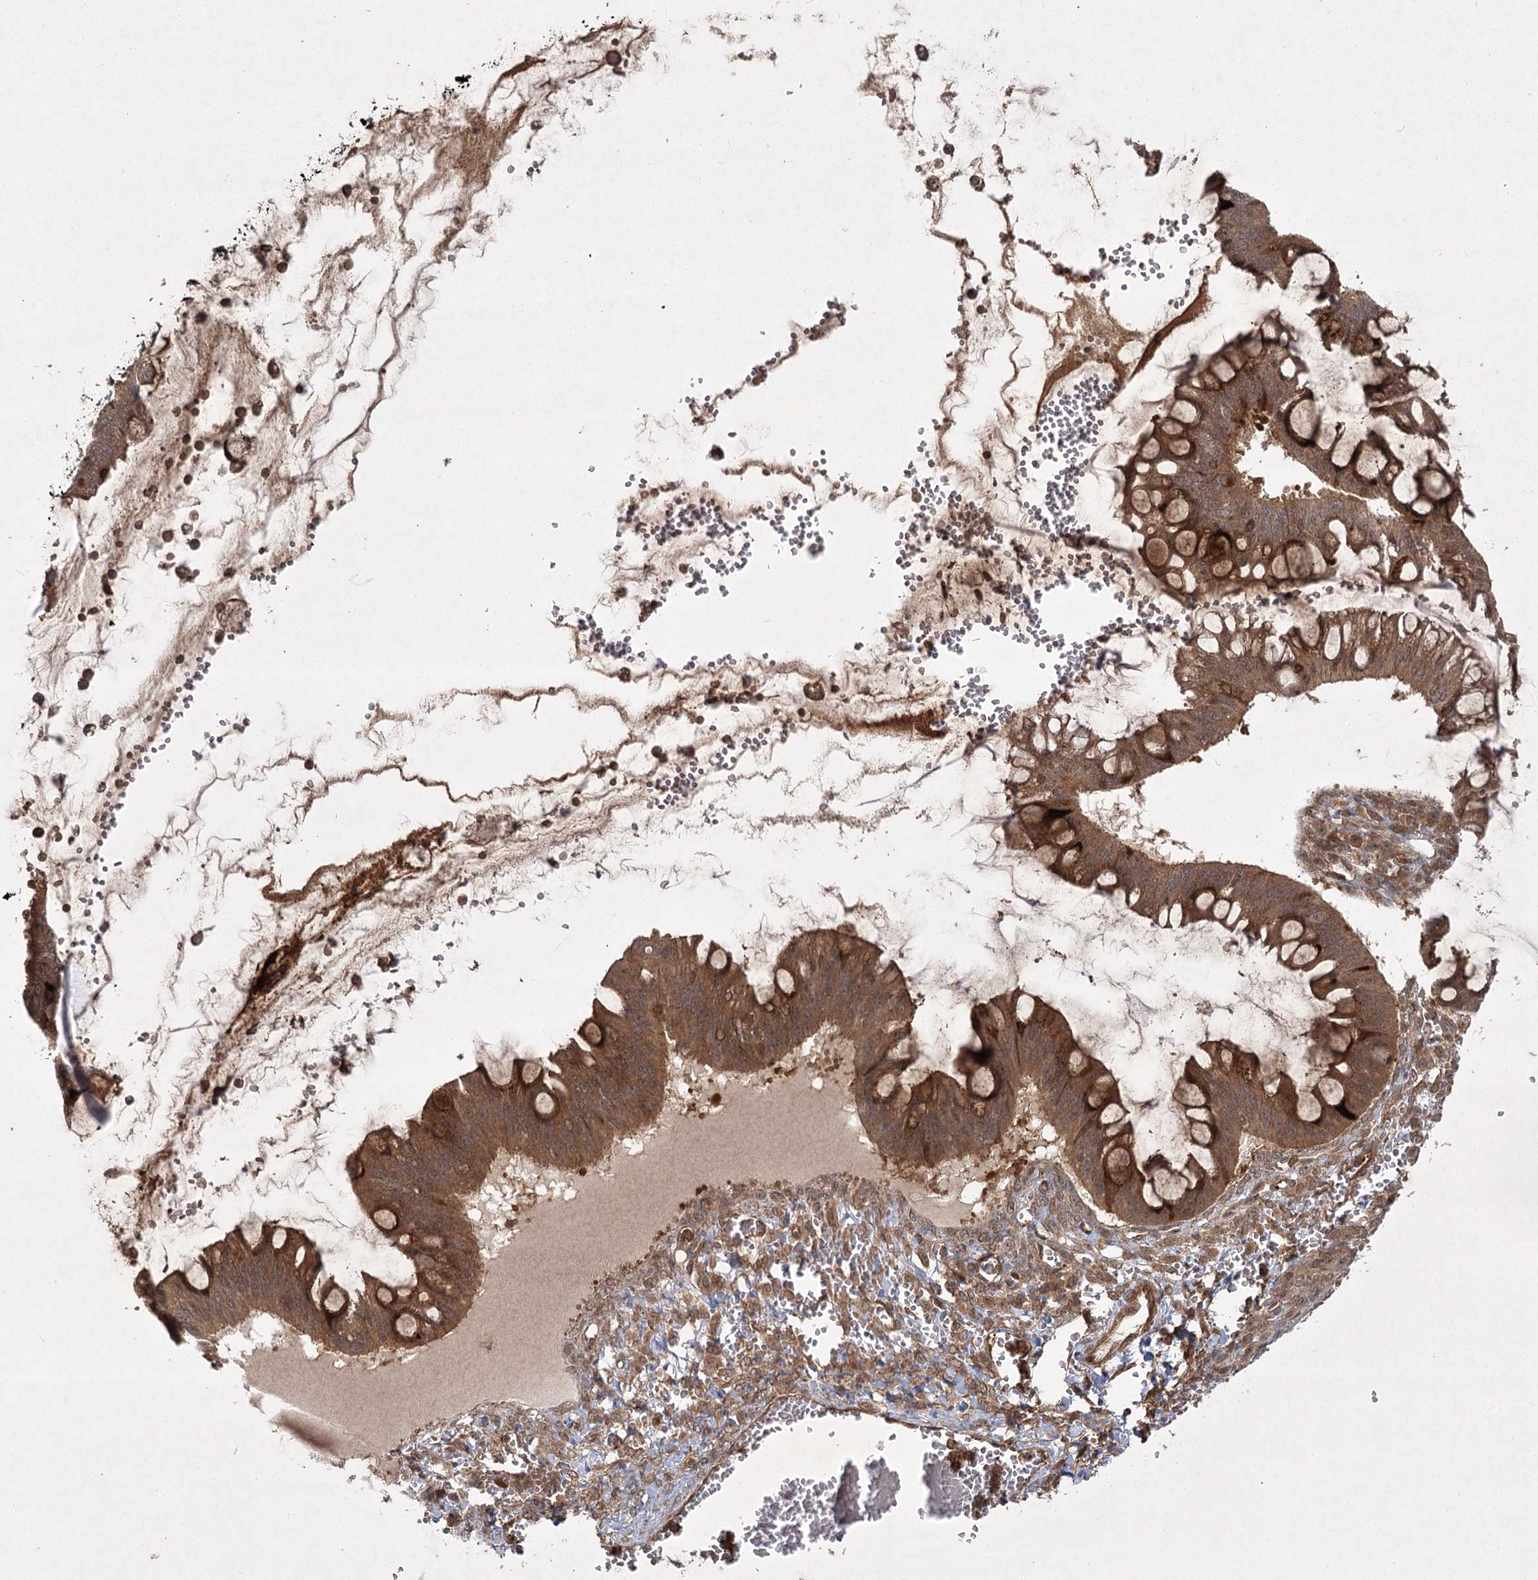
{"staining": {"intensity": "strong", "quantity": ">75%", "location": "cytoplasmic/membranous"}, "tissue": "ovarian cancer", "cell_type": "Tumor cells", "image_type": "cancer", "snomed": [{"axis": "morphology", "description": "Cystadenocarcinoma, mucinous, NOS"}, {"axis": "topography", "description": "Ovary"}], "caption": "Approximately >75% of tumor cells in human mucinous cystadenocarcinoma (ovarian) display strong cytoplasmic/membranous protein expression as visualized by brown immunohistochemical staining.", "gene": "MDFIC", "patient": {"sex": "female", "age": 73}}